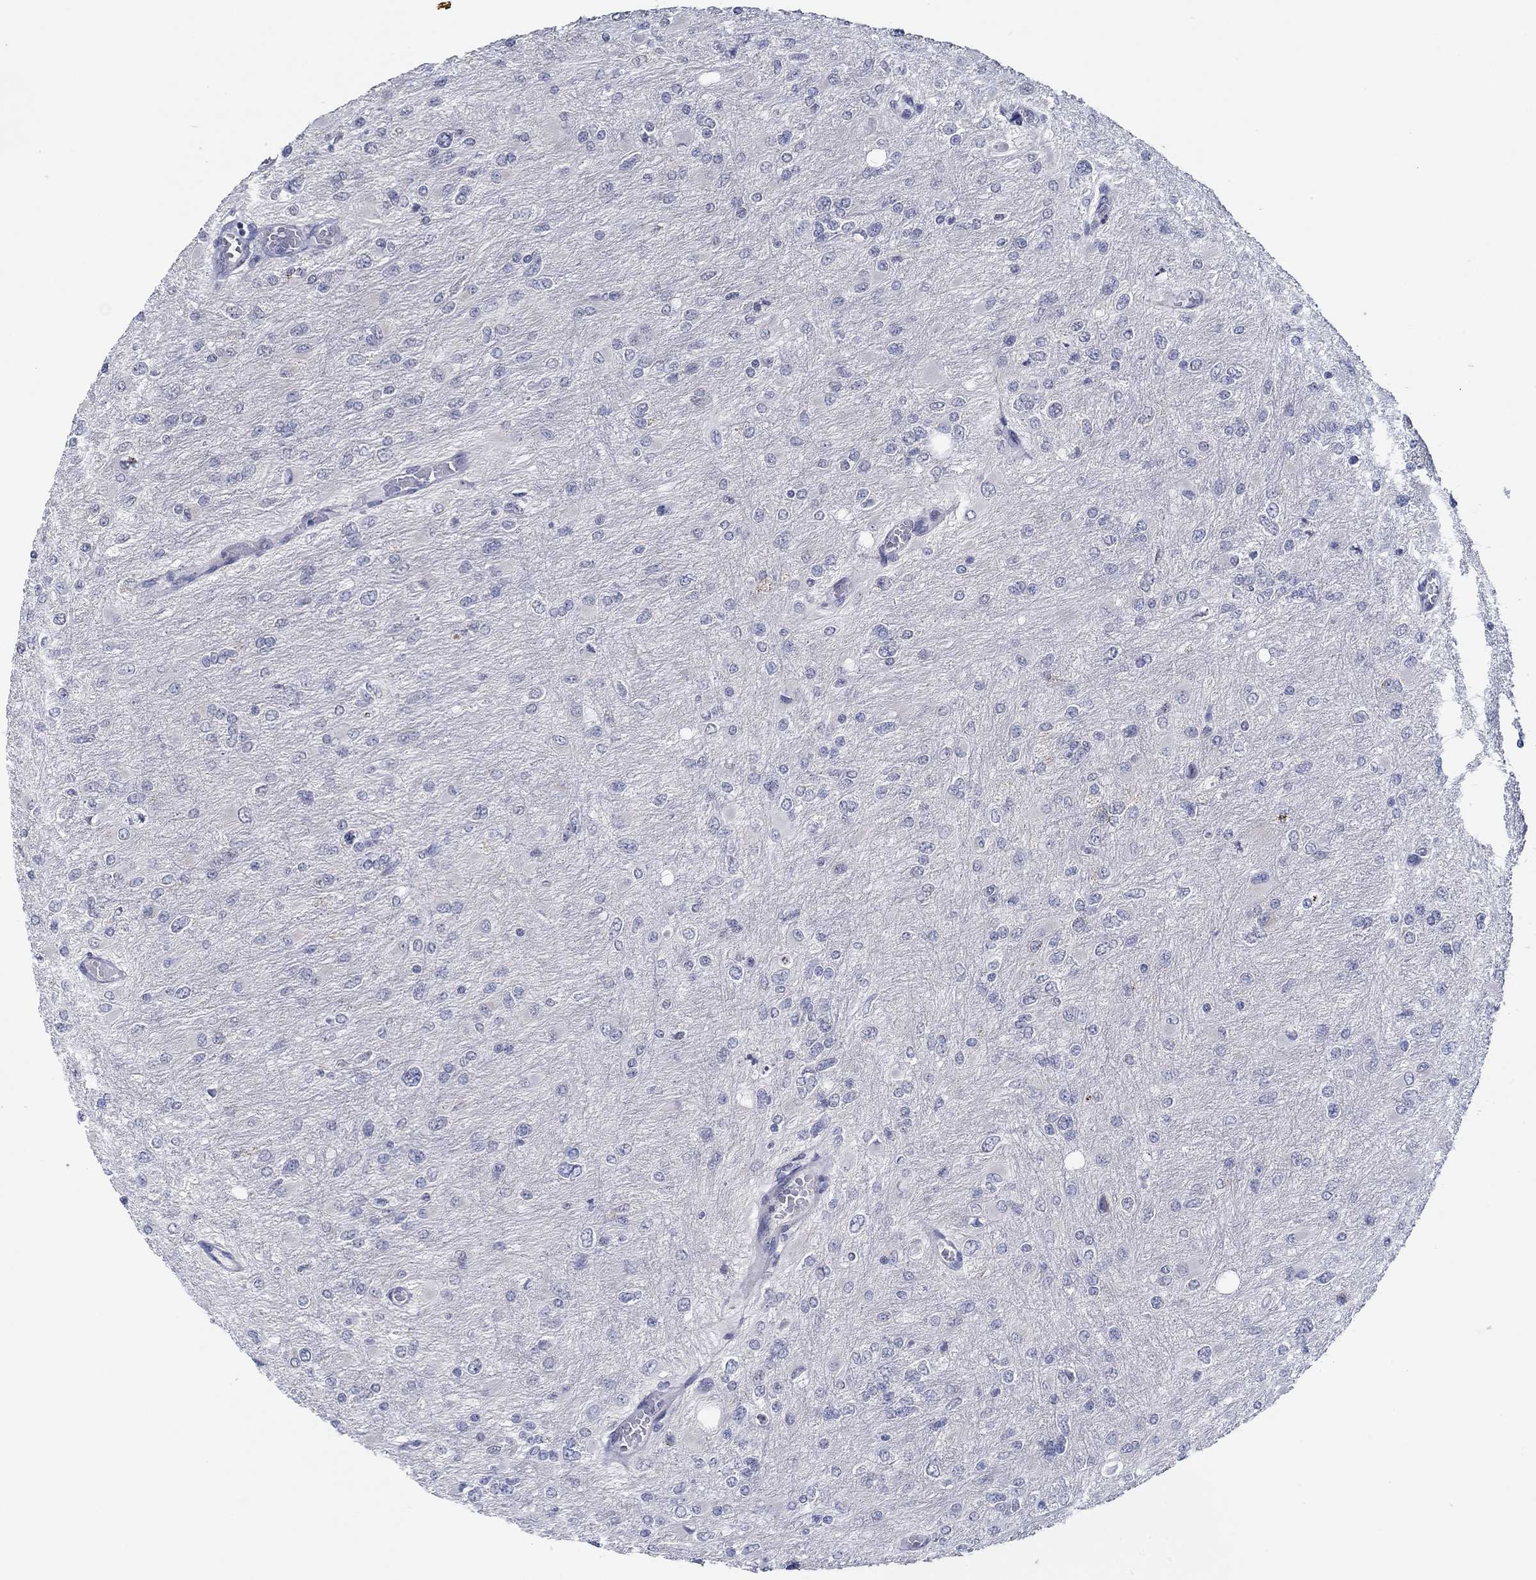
{"staining": {"intensity": "negative", "quantity": "none", "location": "none"}, "tissue": "glioma", "cell_type": "Tumor cells", "image_type": "cancer", "snomed": [{"axis": "morphology", "description": "Glioma, malignant, High grade"}, {"axis": "topography", "description": "Cerebral cortex"}], "caption": "The IHC photomicrograph has no significant expression in tumor cells of glioma tissue. (DAB (3,3'-diaminobenzidine) IHC, high magnification).", "gene": "GJA5", "patient": {"sex": "female", "age": 36}}